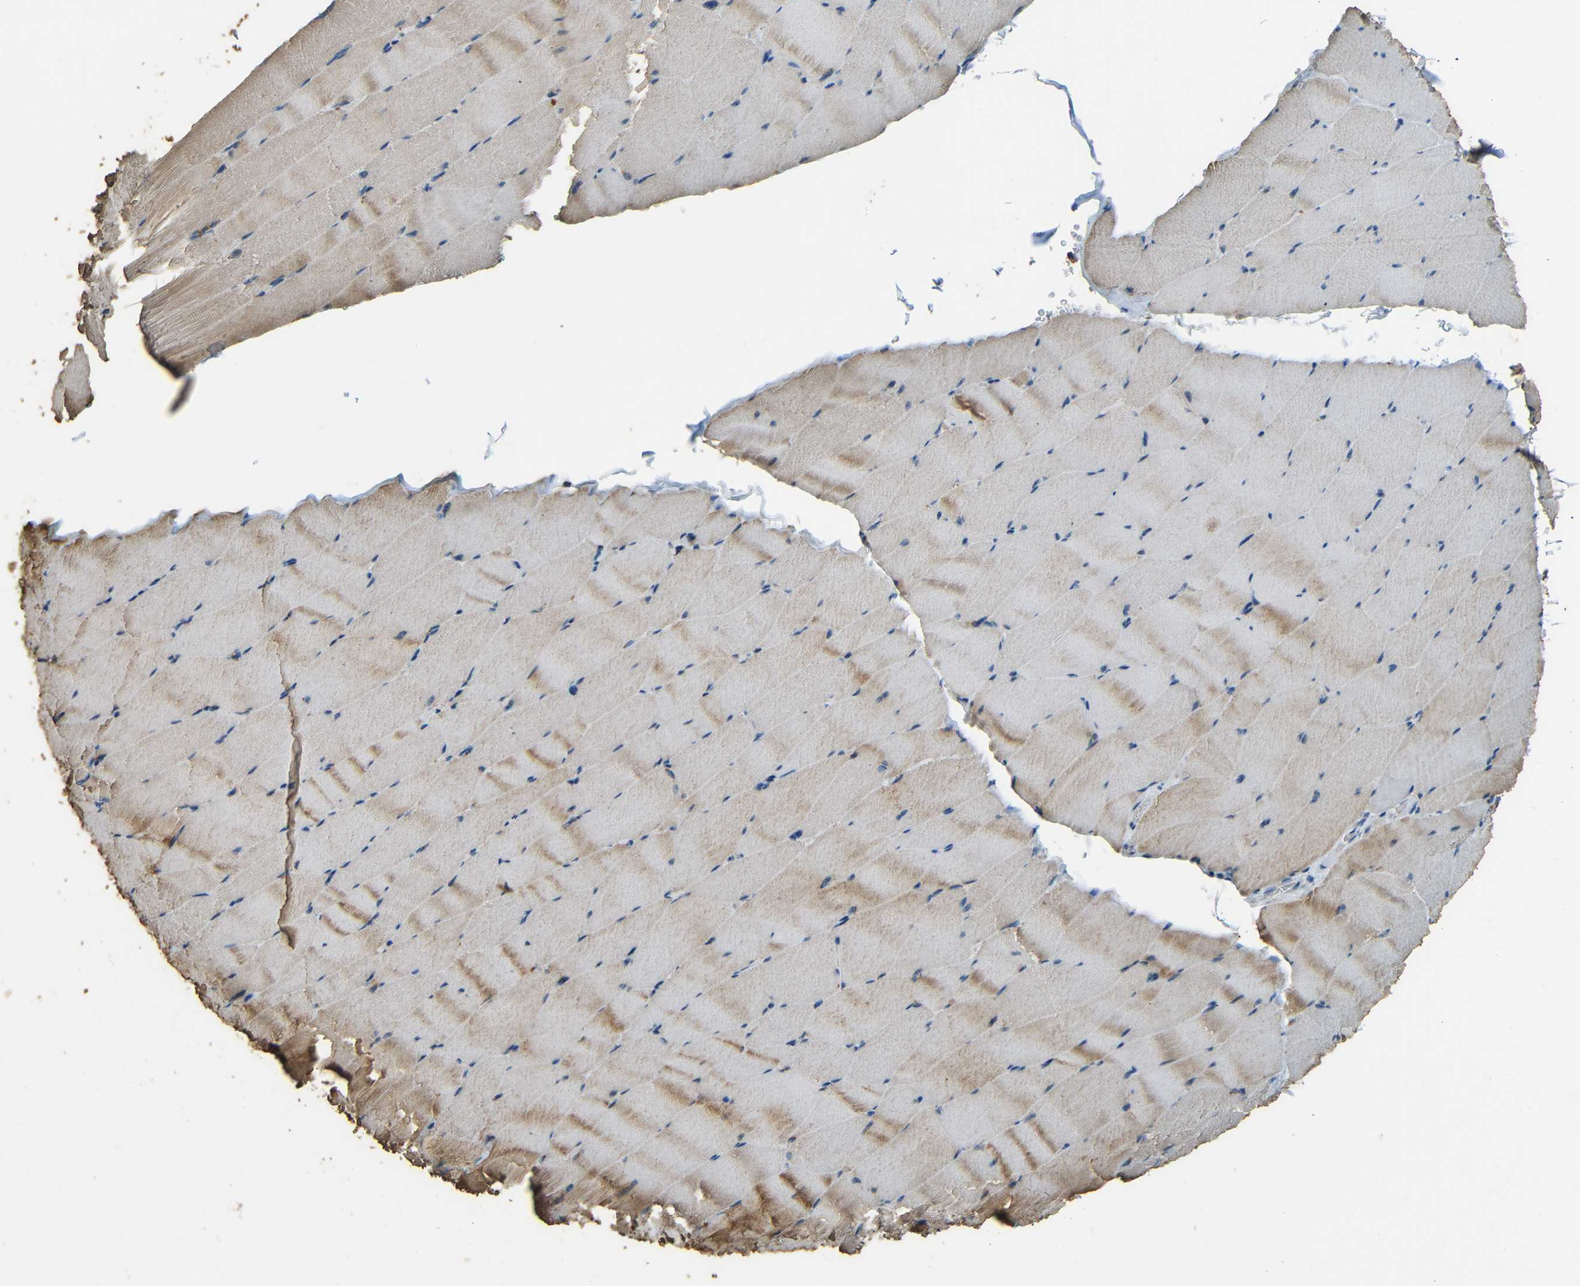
{"staining": {"intensity": "moderate", "quantity": "25%-75%", "location": "cytoplasmic/membranous"}, "tissue": "skeletal muscle", "cell_type": "Myocytes", "image_type": "normal", "snomed": [{"axis": "morphology", "description": "Normal tissue, NOS"}, {"axis": "topography", "description": "Skeletal muscle"}], "caption": "This histopathology image displays immunohistochemistry staining of benign skeletal muscle, with medium moderate cytoplasmic/membranous positivity in approximately 25%-75% of myocytes.", "gene": "PDE5A", "patient": {"sex": "male", "age": 62}}